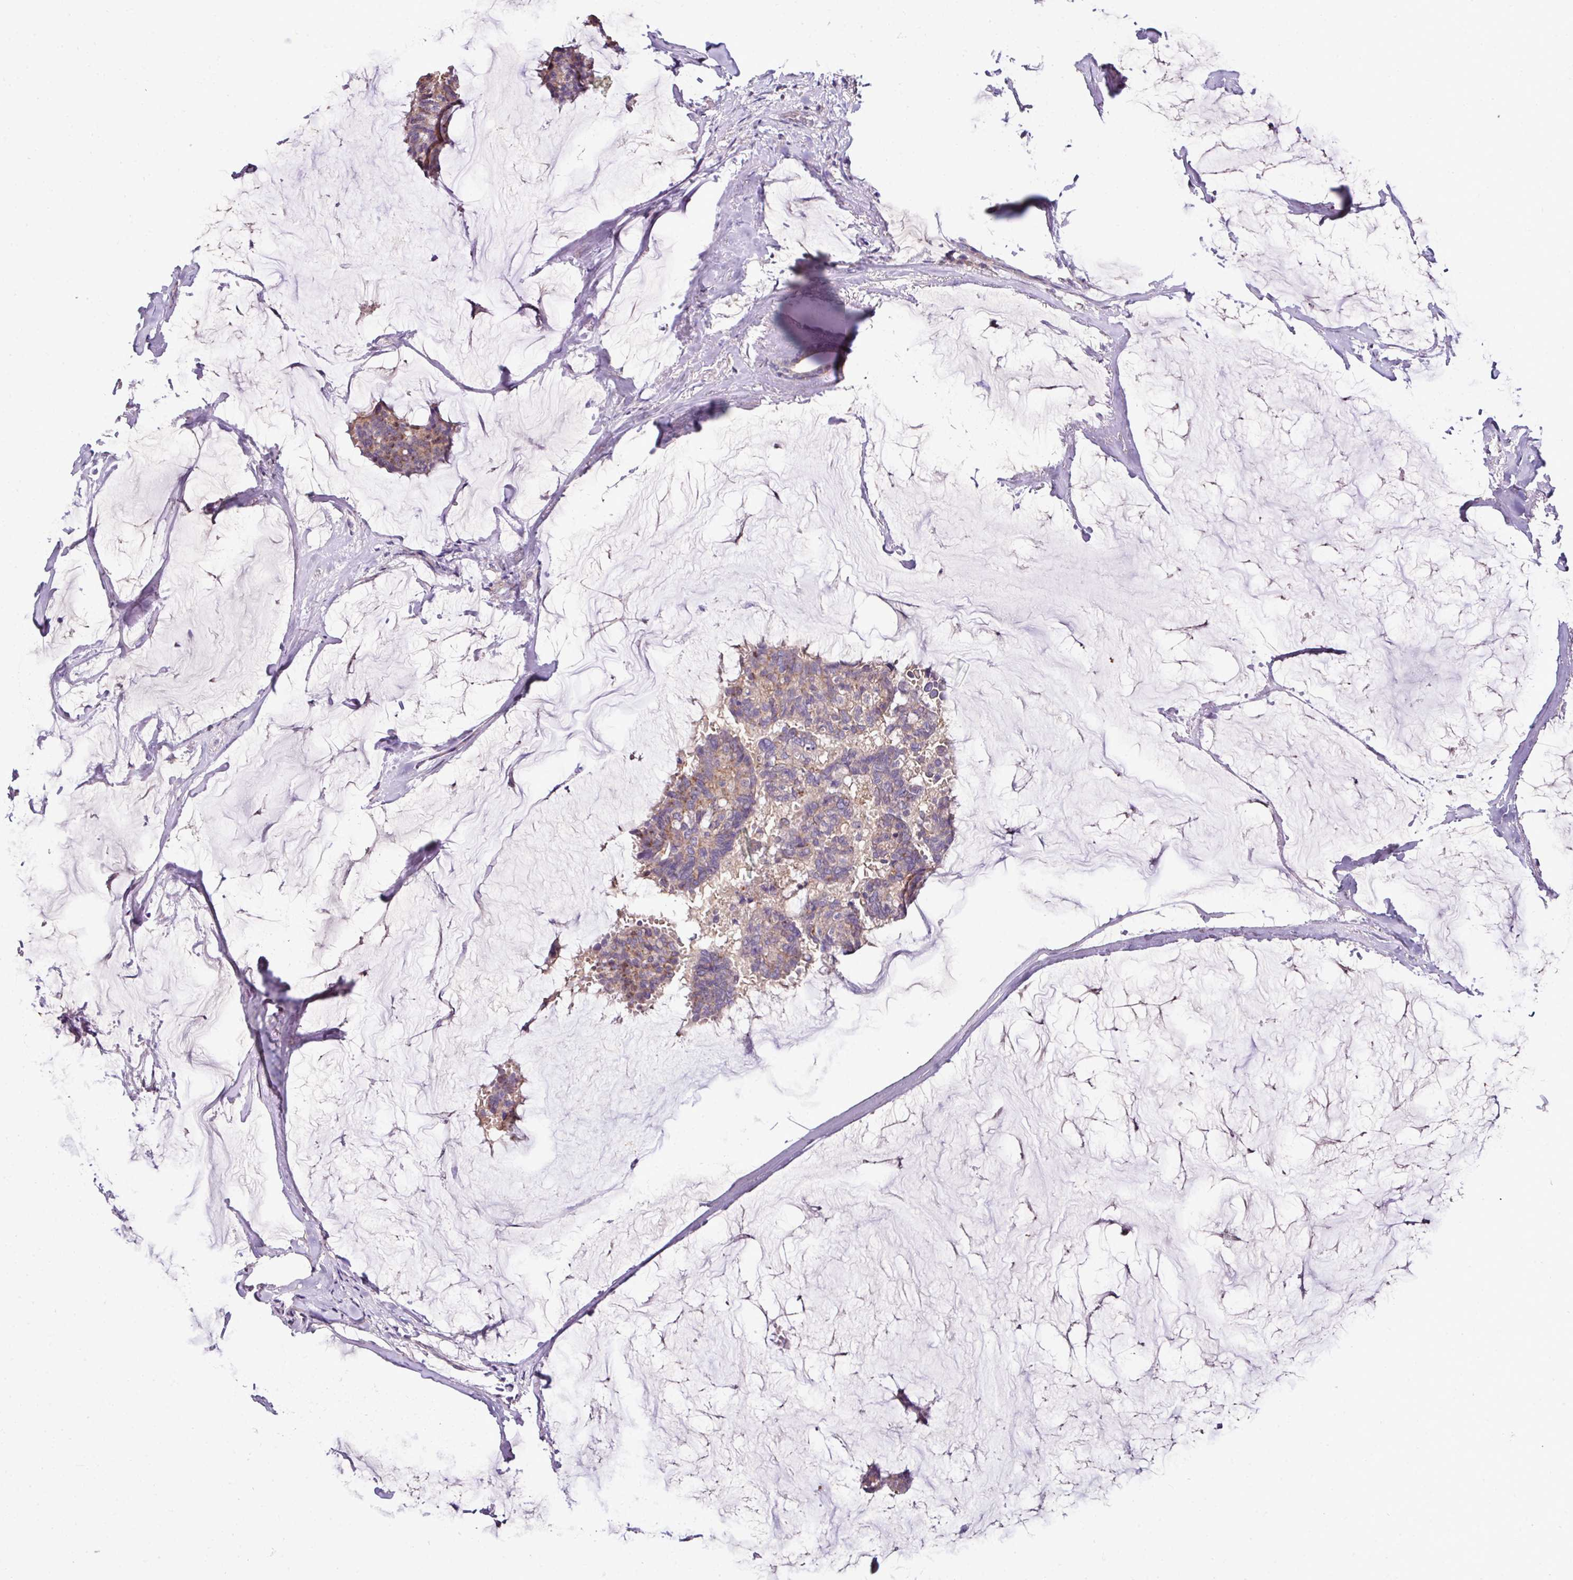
{"staining": {"intensity": "weak", "quantity": "25%-75%", "location": "cytoplasmic/membranous"}, "tissue": "breast cancer", "cell_type": "Tumor cells", "image_type": "cancer", "snomed": [{"axis": "morphology", "description": "Duct carcinoma"}, {"axis": "topography", "description": "Breast"}], "caption": "Immunohistochemical staining of invasive ductal carcinoma (breast) demonstrates low levels of weak cytoplasmic/membranous protein positivity in about 25%-75% of tumor cells. Nuclei are stained in blue.", "gene": "CPD", "patient": {"sex": "female", "age": 93}}